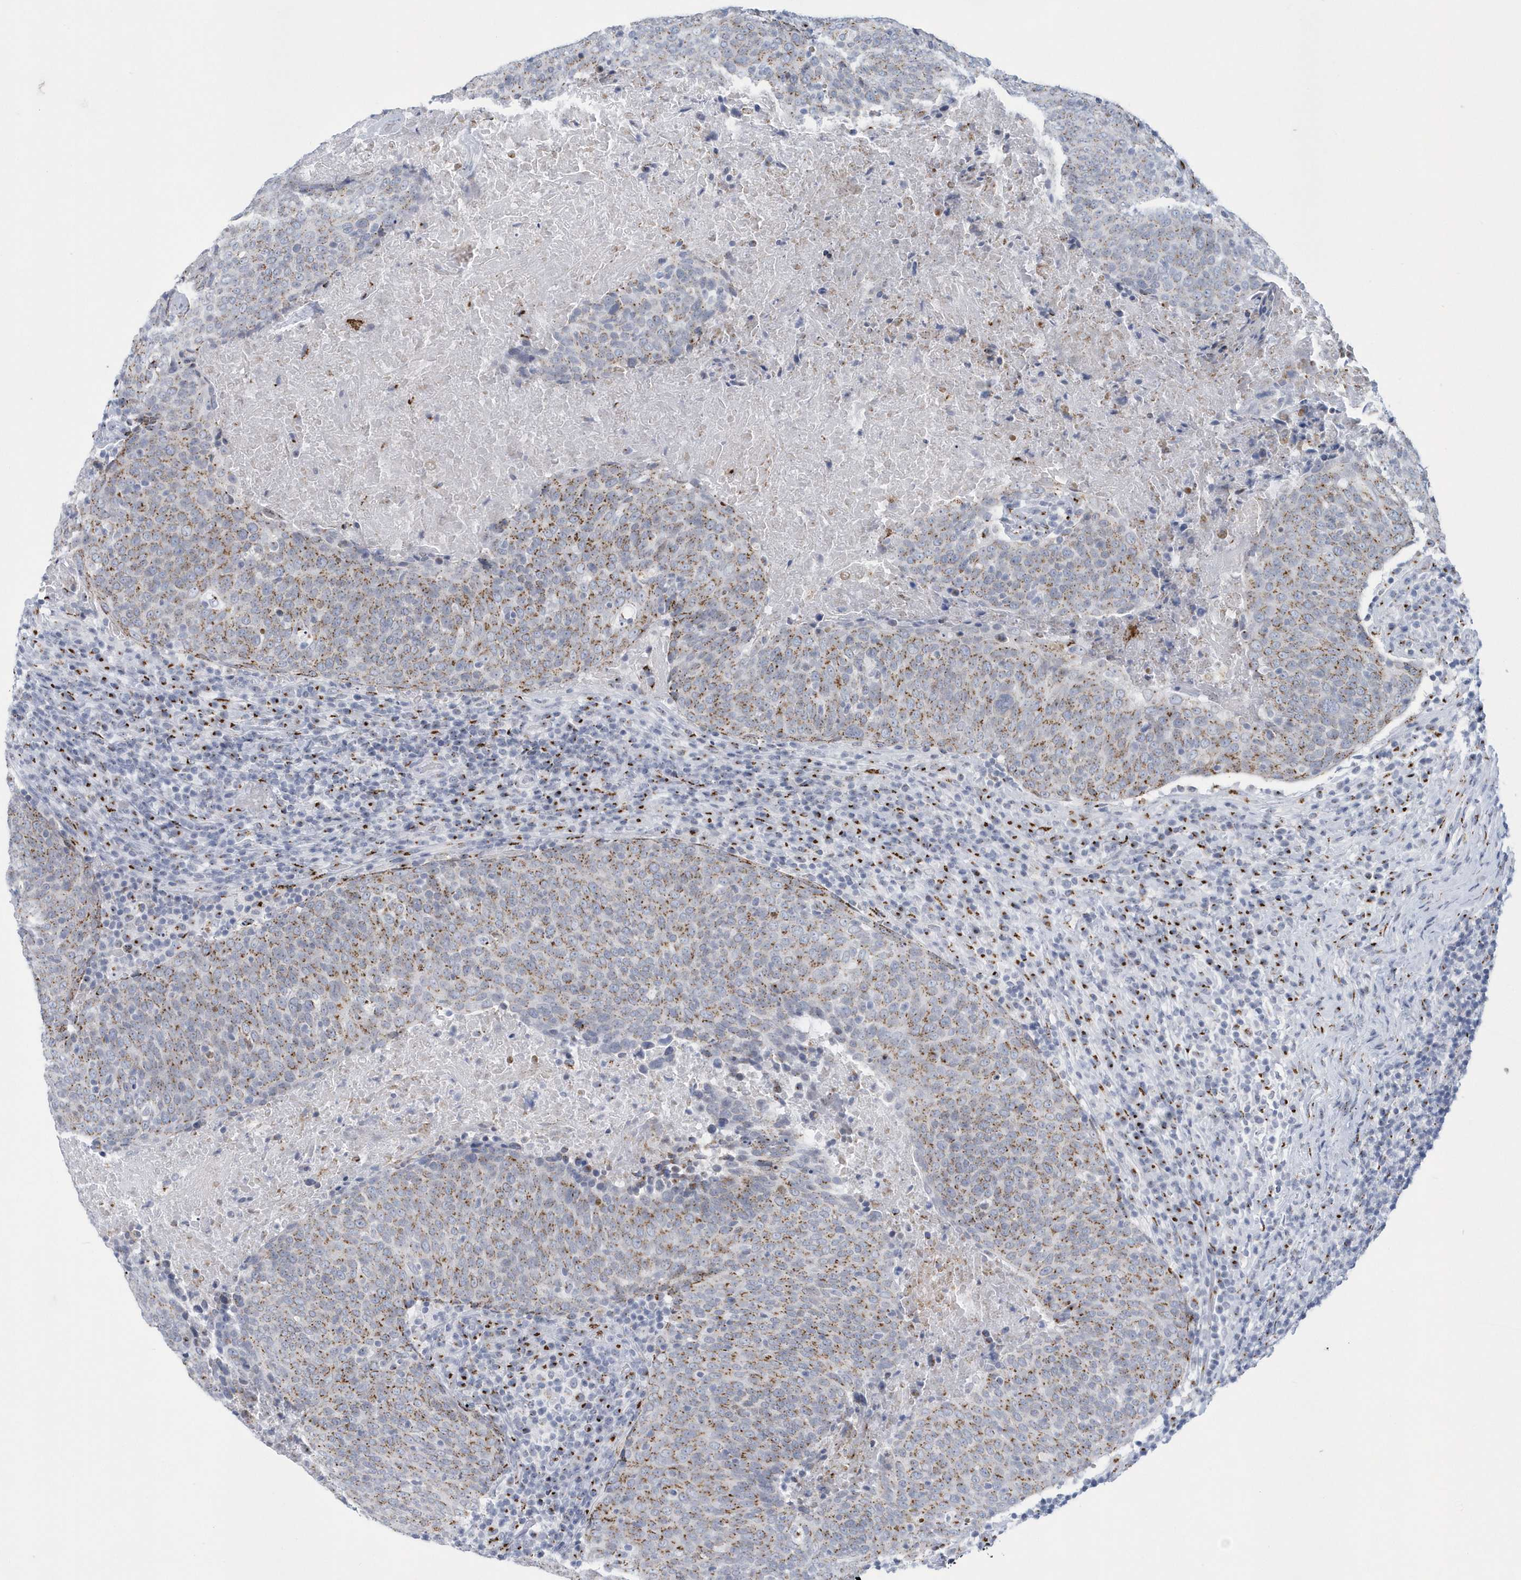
{"staining": {"intensity": "weak", "quantity": ">75%", "location": "cytoplasmic/membranous"}, "tissue": "head and neck cancer", "cell_type": "Tumor cells", "image_type": "cancer", "snomed": [{"axis": "morphology", "description": "Squamous cell carcinoma, NOS"}, {"axis": "morphology", "description": "Squamous cell carcinoma, metastatic, NOS"}, {"axis": "topography", "description": "Lymph node"}, {"axis": "topography", "description": "Head-Neck"}], "caption": "Brown immunohistochemical staining in human head and neck cancer reveals weak cytoplasmic/membranous expression in approximately >75% of tumor cells.", "gene": "SLX9", "patient": {"sex": "male", "age": 62}}